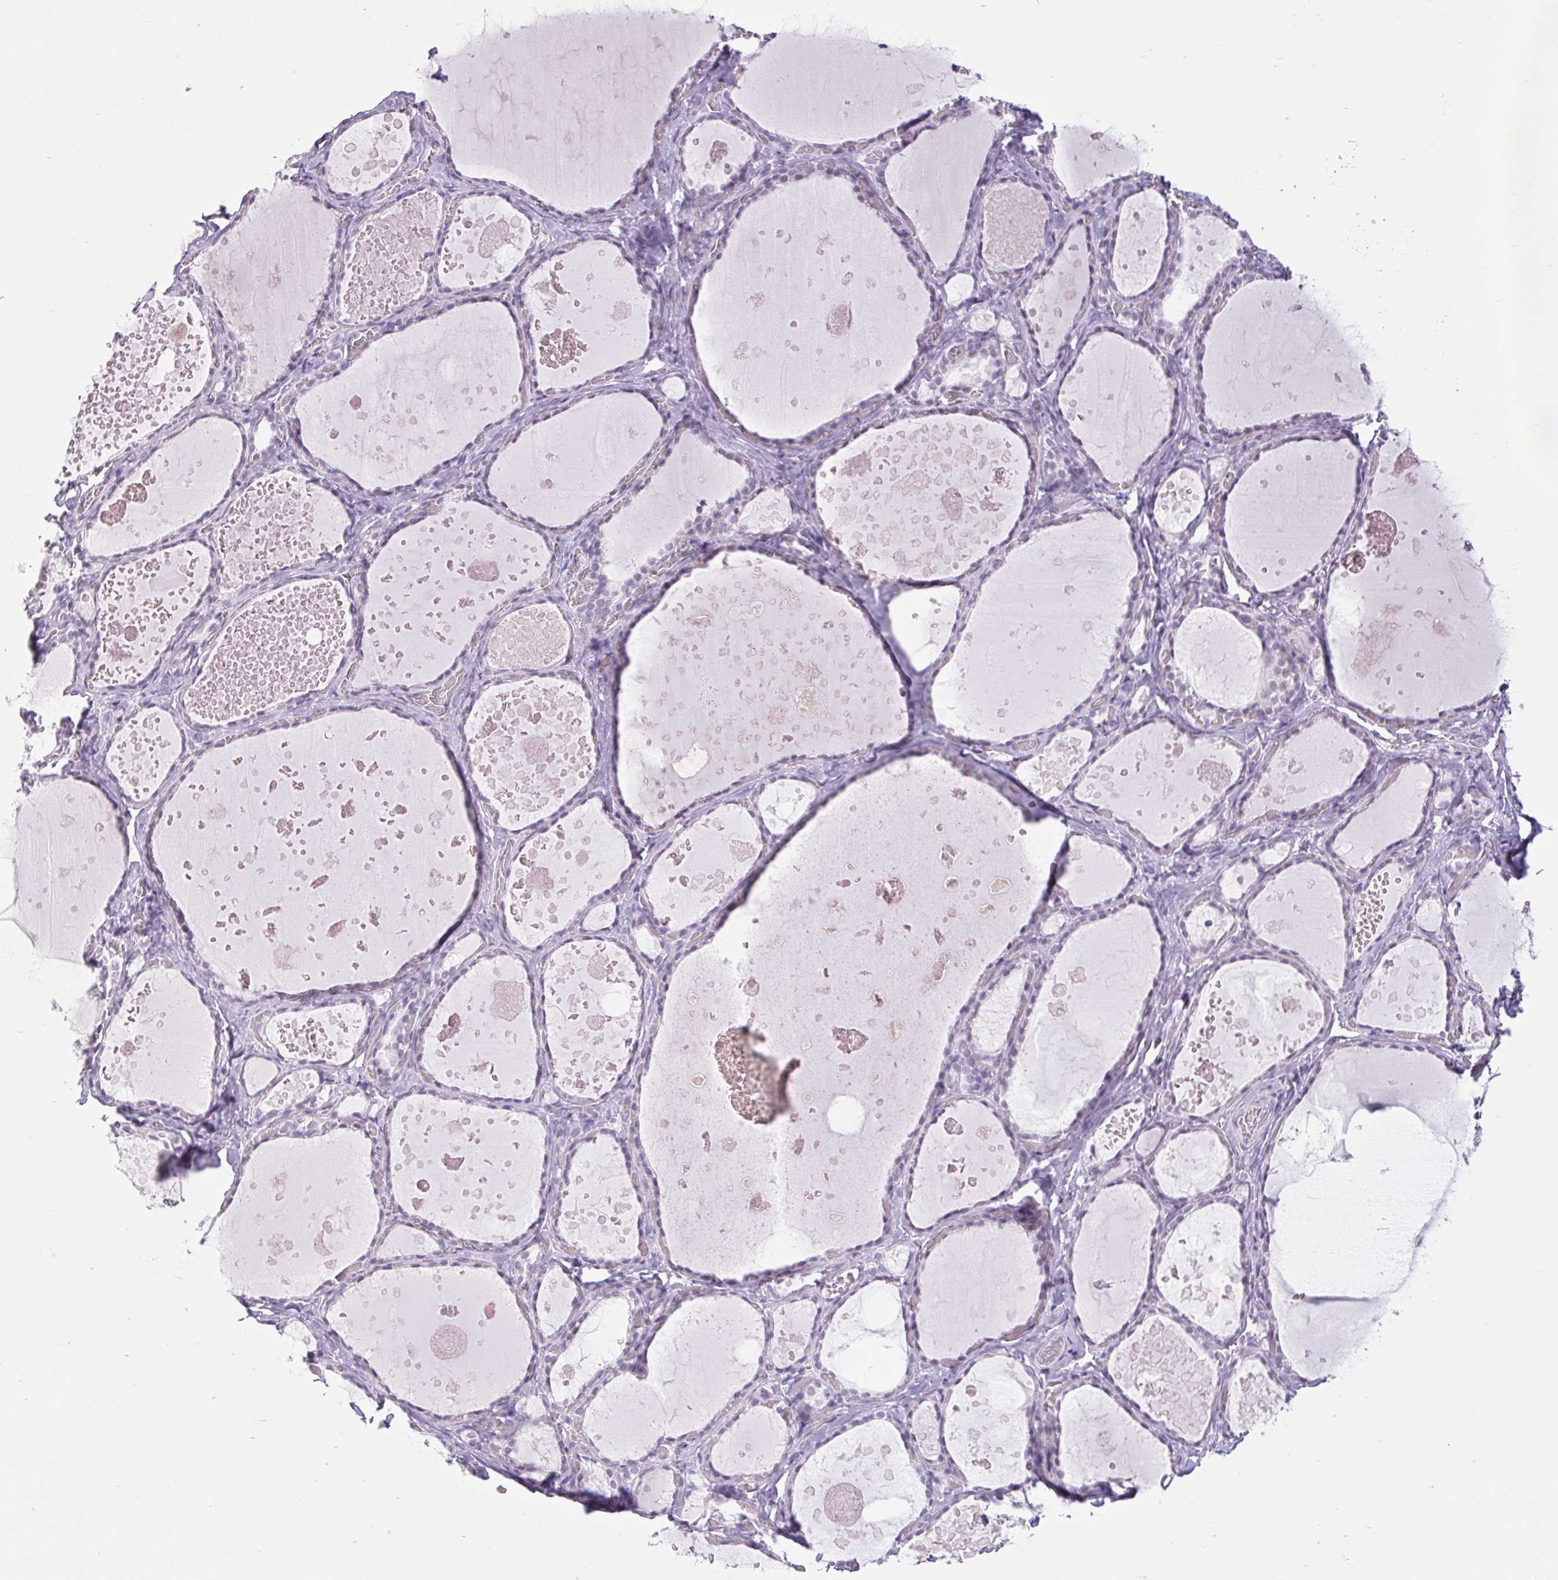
{"staining": {"intensity": "negative", "quantity": "none", "location": "none"}, "tissue": "thyroid gland", "cell_type": "Glandular cells", "image_type": "normal", "snomed": [{"axis": "morphology", "description": "Normal tissue, NOS"}, {"axis": "topography", "description": "Thyroid gland"}], "caption": "Human thyroid gland stained for a protein using immunohistochemistry displays no staining in glandular cells.", "gene": "BCAS1", "patient": {"sex": "female", "age": 56}}